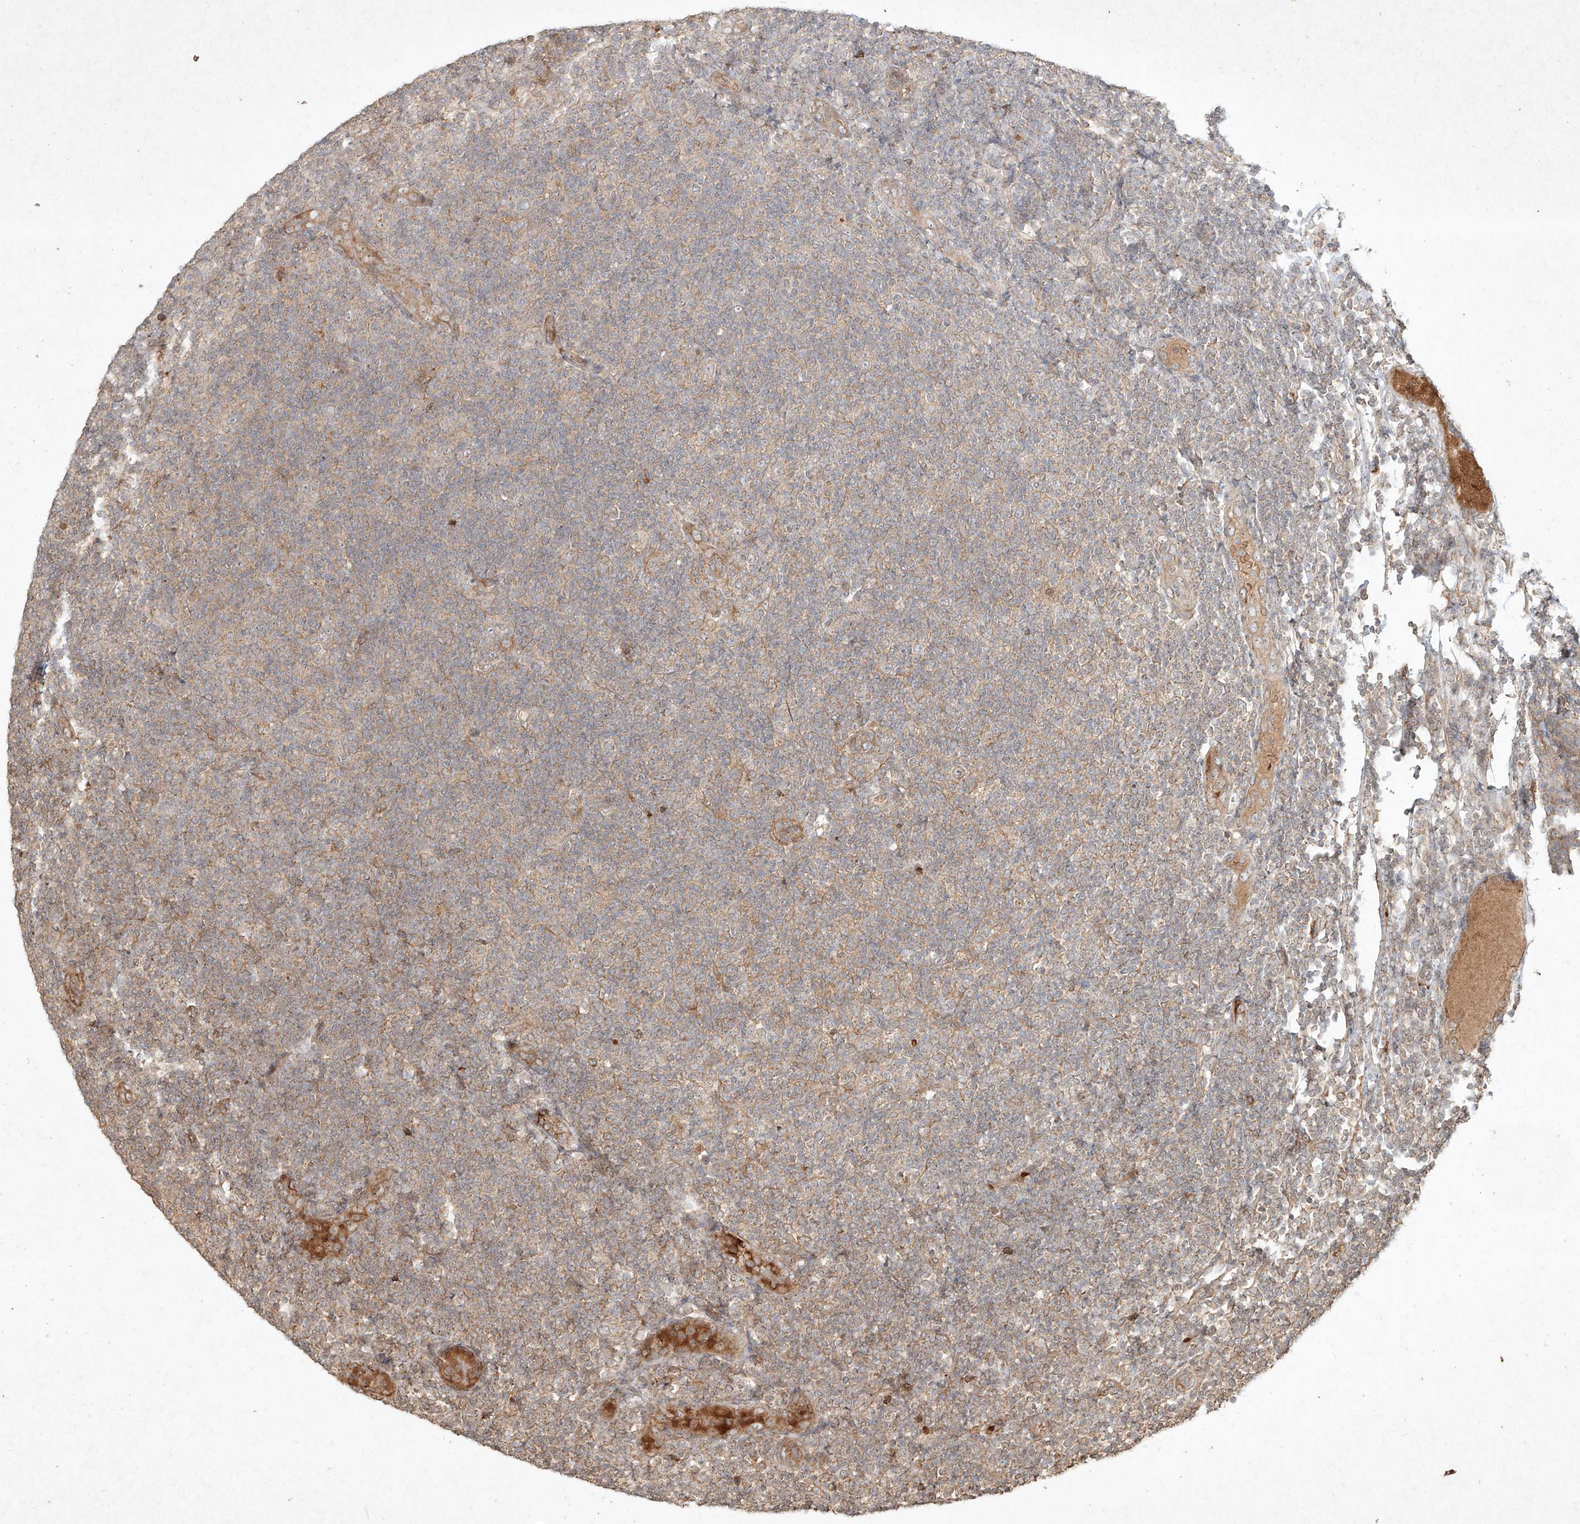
{"staining": {"intensity": "negative", "quantity": "none", "location": "none"}, "tissue": "lymphoma", "cell_type": "Tumor cells", "image_type": "cancer", "snomed": [{"axis": "morphology", "description": "Malignant lymphoma, non-Hodgkin's type, Low grade"}, {"axis": "topography", "description": "Lymph node"}], "caption": "High power microscopy histopathology image of an IHC photomicrograph of low-grade malignant lymphoma, non-Hodgkin's type, revealing no significant expression in tumor cells.", "gene": "CYYR1", "patient": {"sex": "male", "age": 83}}